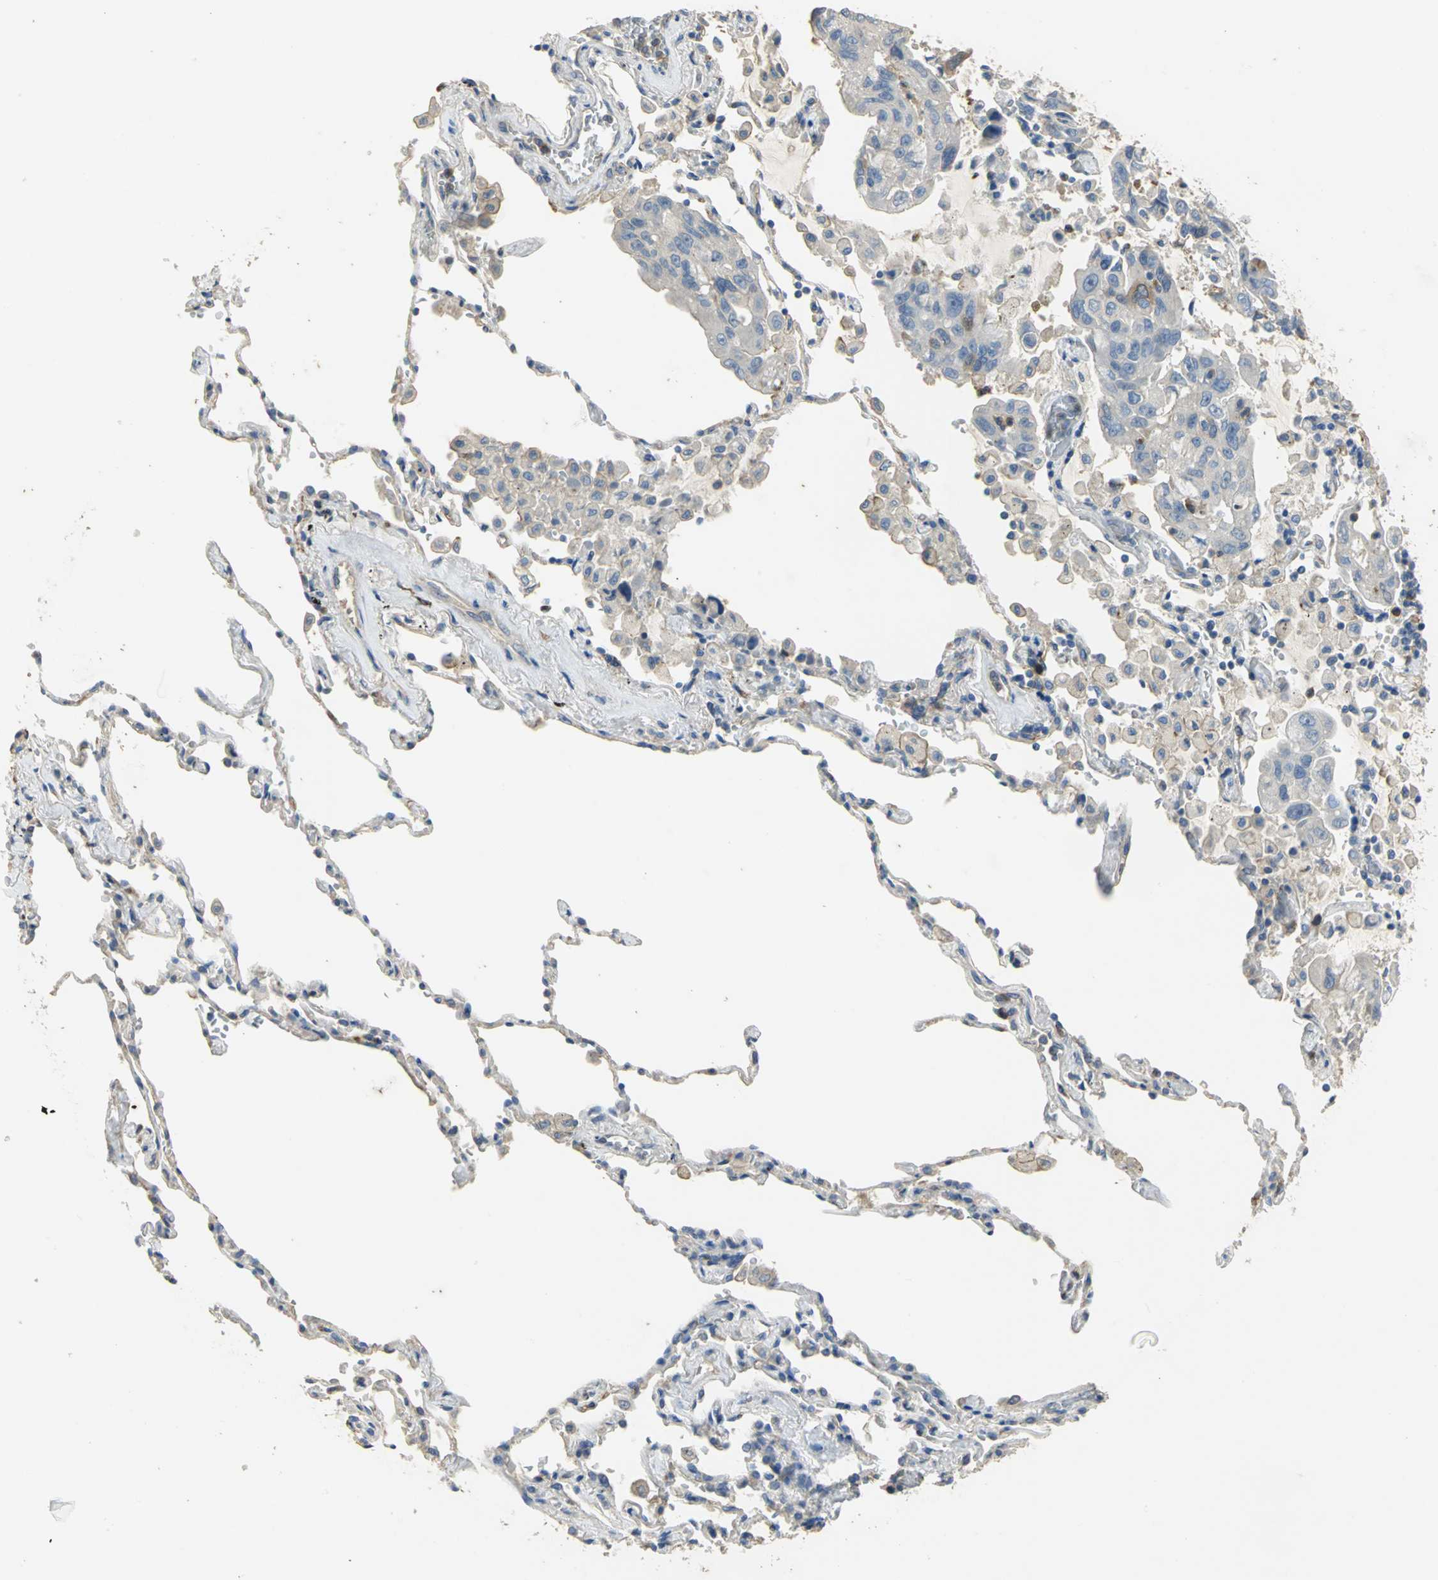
{"staining": {"intensity": "moderate", "quantity": "<25%", "location": "cytoplasmic/membranous"}, "tissue": "lung cancer", "cell_type": "Tumor cells", "image_type": "cancer", "snomed": [{"axis": "morphology", "description": "Adenocarcinoma, NOS"}, {"axis": "topography", "description": "Lung"}], "caption": "There is low levels of moderate cytoplasmic/membranous expression in tumor cells of lung adenocarcinoma, as demonstrated by immunohistochemical staining (brown color).", "gene": "DLGAP5", "patient": {"sex": "male", "age": 64}}